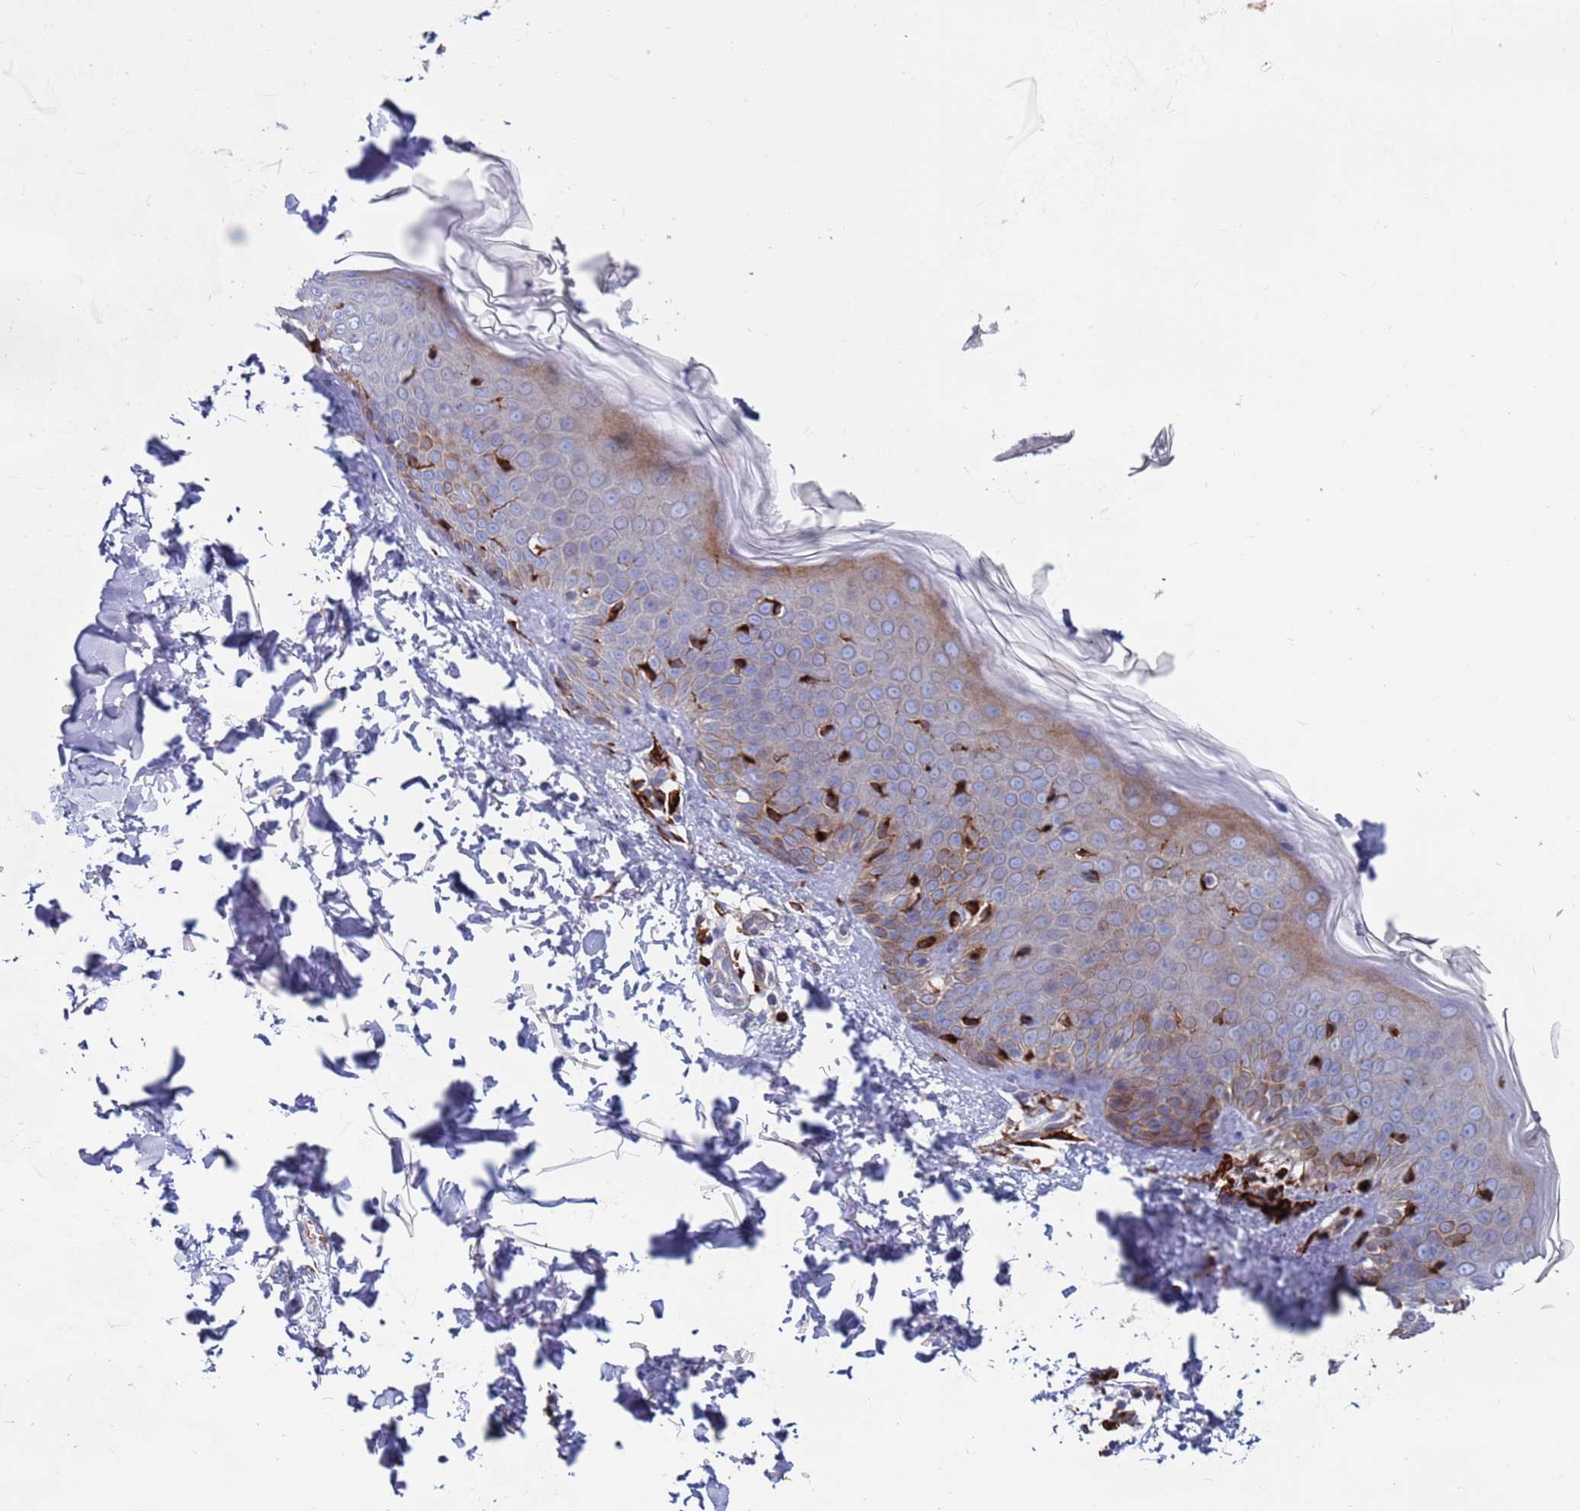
{"staining": {"intensity": "strong", "quantity": "<25%", "location": "cytoplasmic/membranous,nuclear"}, "tissue": "skin", "cell_type": "Fibroblasts", "image_type": "normal", "snomed": [{"axis": "morphology", "description": "Normal tissue, NOS"}, {"axis": "topography", "description": "Skin"}], "caption": "IHC of benign human skin exhibits medium levels of strong cytoplasmic/membranous,nuclear expression in about <25% of fibroblasts. Immunohistochemistry (ihc) stains the protein of interest in brown and the nuclei are stained blue.", "gene": "GREB1L", "patient": {"sex": "male", "age": 37}}